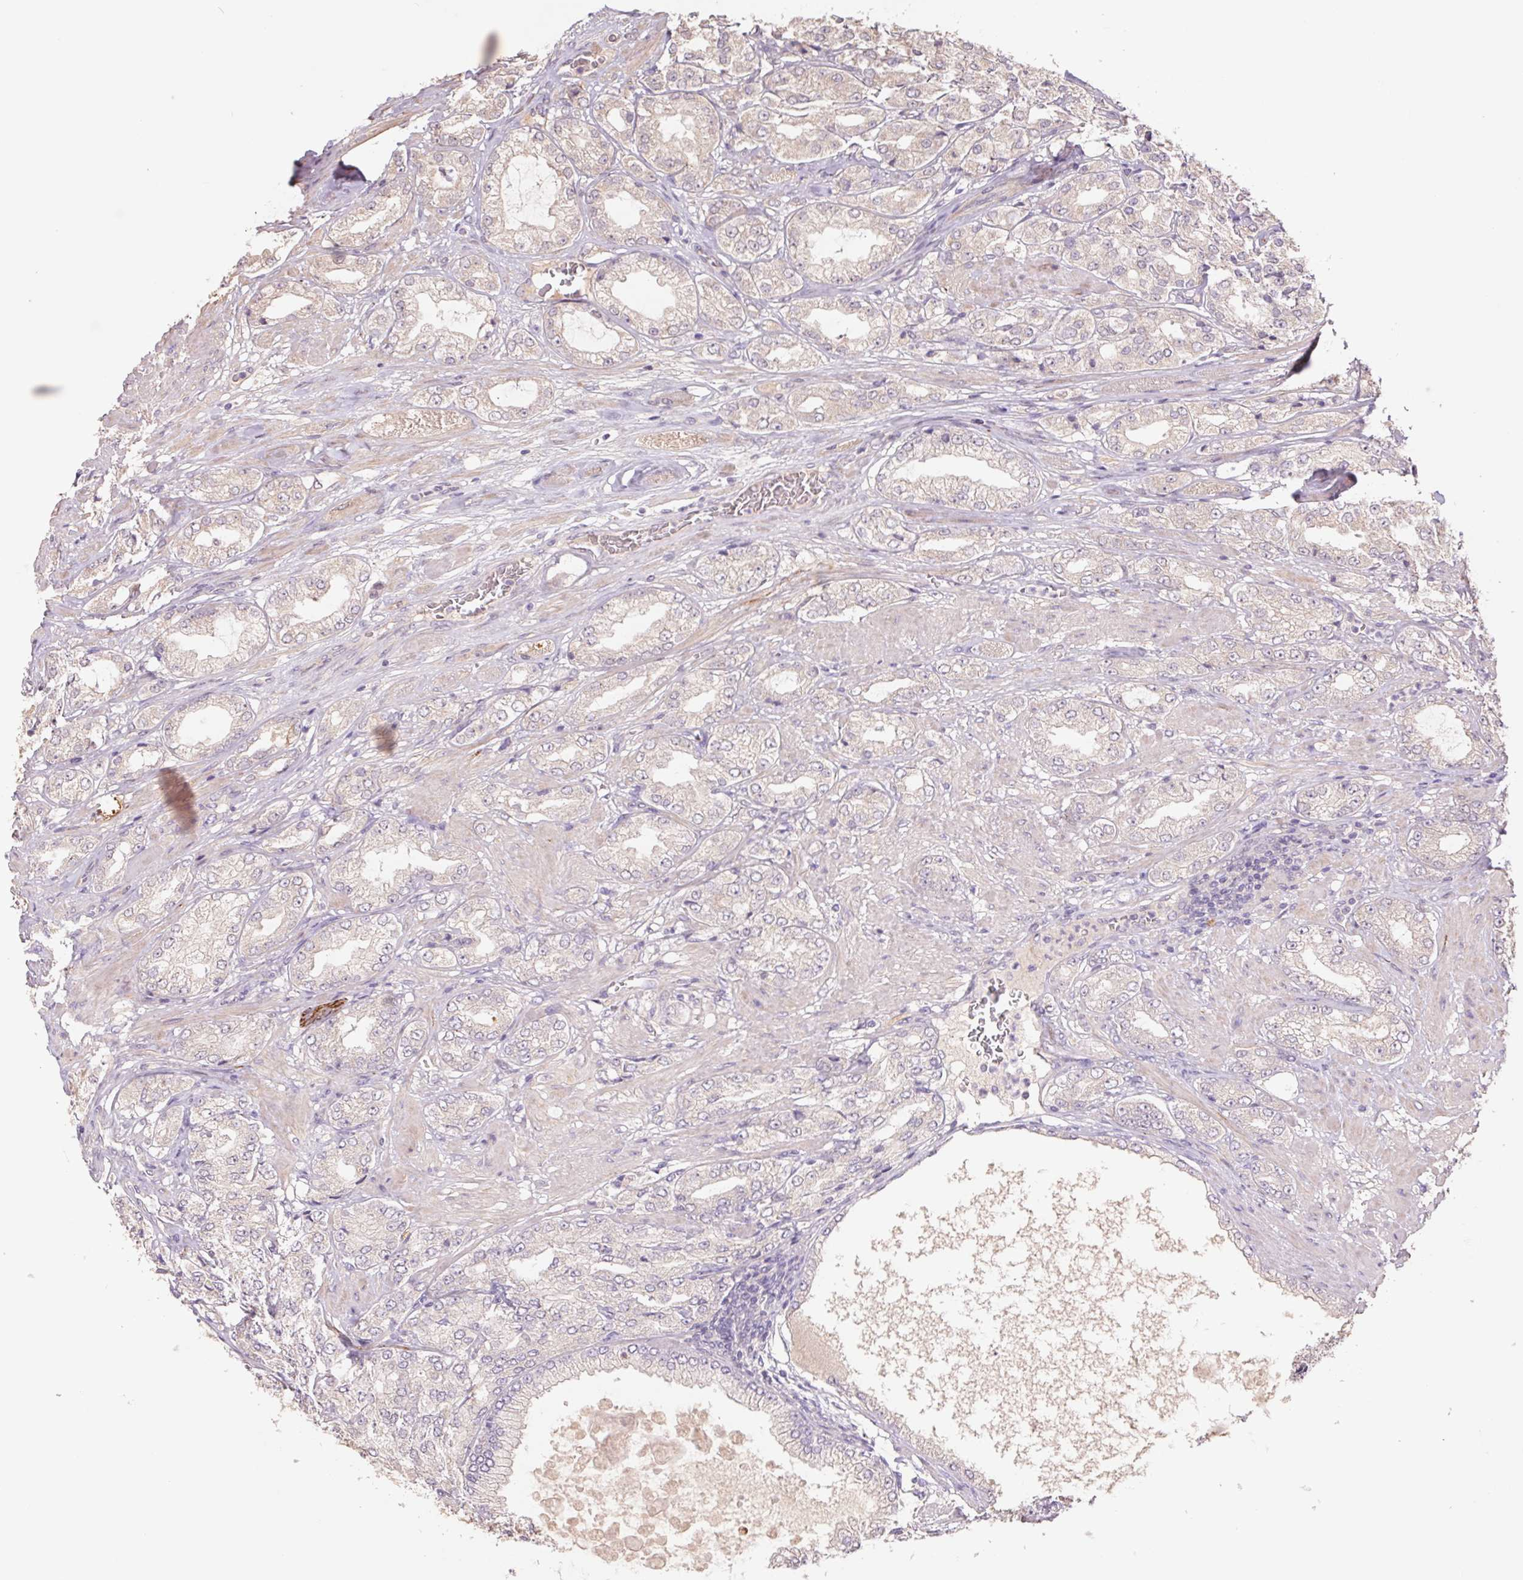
{"staining": {"intensity": "weak", "quantity": "25%-75%", "location": "cytoplasmic/membranous"}, "tissue": "prostate cancer", "cell_type": "Tumor cells", "image_type": "cancer", "snomed": [{"axis": "morphology", "description": "Adenocarcinoma, High grade"}, {"axis": "topography", "description": "Prostate"}], "caption": "IHC staining of prostate cancer (adenocarcinoma (high-grade)), which displays low levels of weak cytoplasmic/membranous positivity in about 25%-75% of tumor cells indicating weak cytoplasmic/membranous protein expression. The staining was performed using DAB (brown) for protein detection and nuclei were counterstained in hematoxylin (blue).", "gene": "GRM2", "patient": {"sex": "male", "age": 68}}